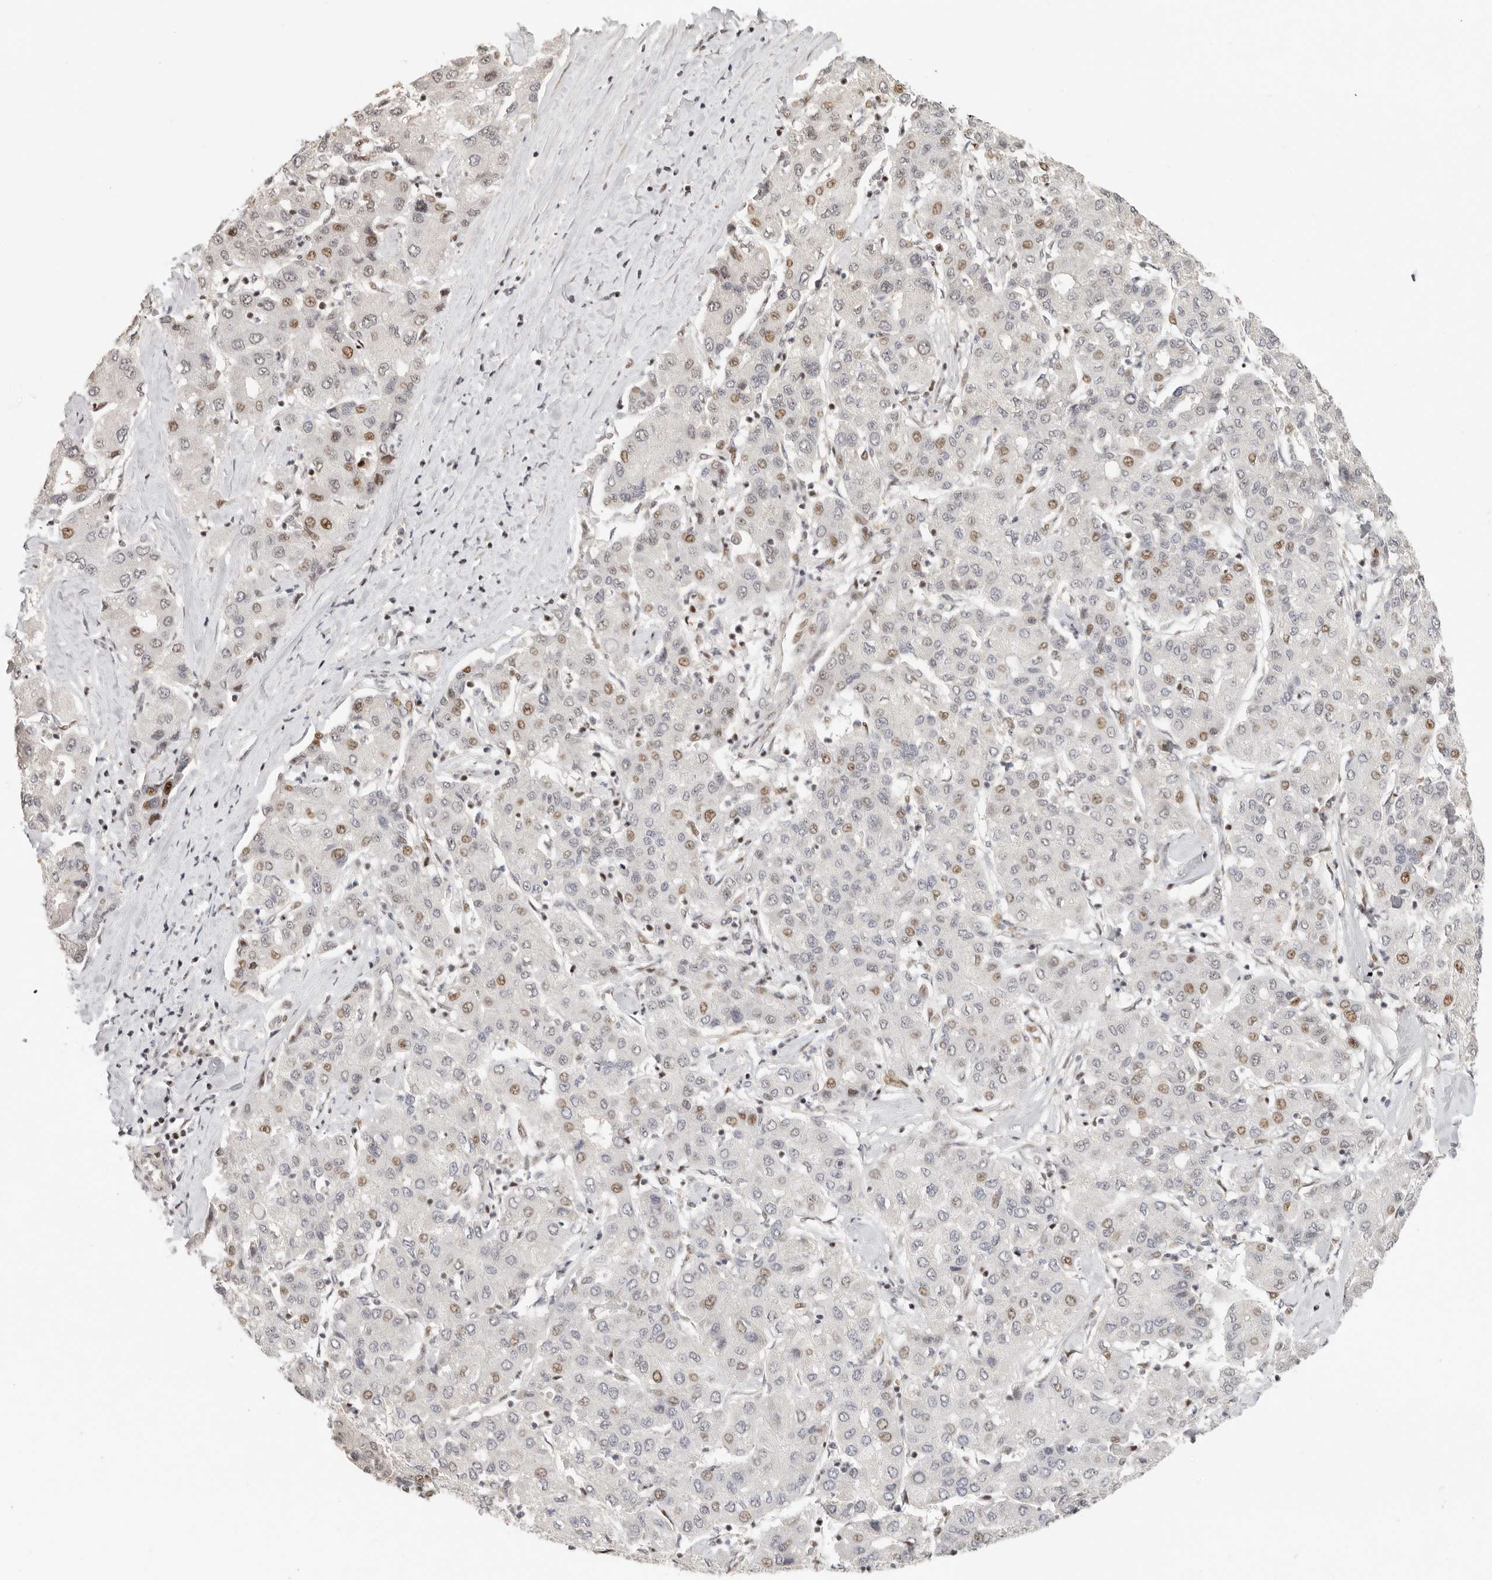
{"staining": {"intensity": "moderate", "quantity": "<25%", "location": "nuclear"}, "tissue": "liver cancer", "cell_type": "Tumor cells", "image_type": "cancer", "snomed": [{"axis": "morphology", "description": "Carcinoma, Hepatocellular, NOS"}, {"axis": "topography", "description": "Liver"}], "caption": "Immunohistochemical staining of human liver cancer (hepatocellular carcinoma) exhibits moderate nuclear protein staining in about <25% of tumor cells.", "gene": "GPBP1L1", "patient": {"sex": "male", "age": 65}}